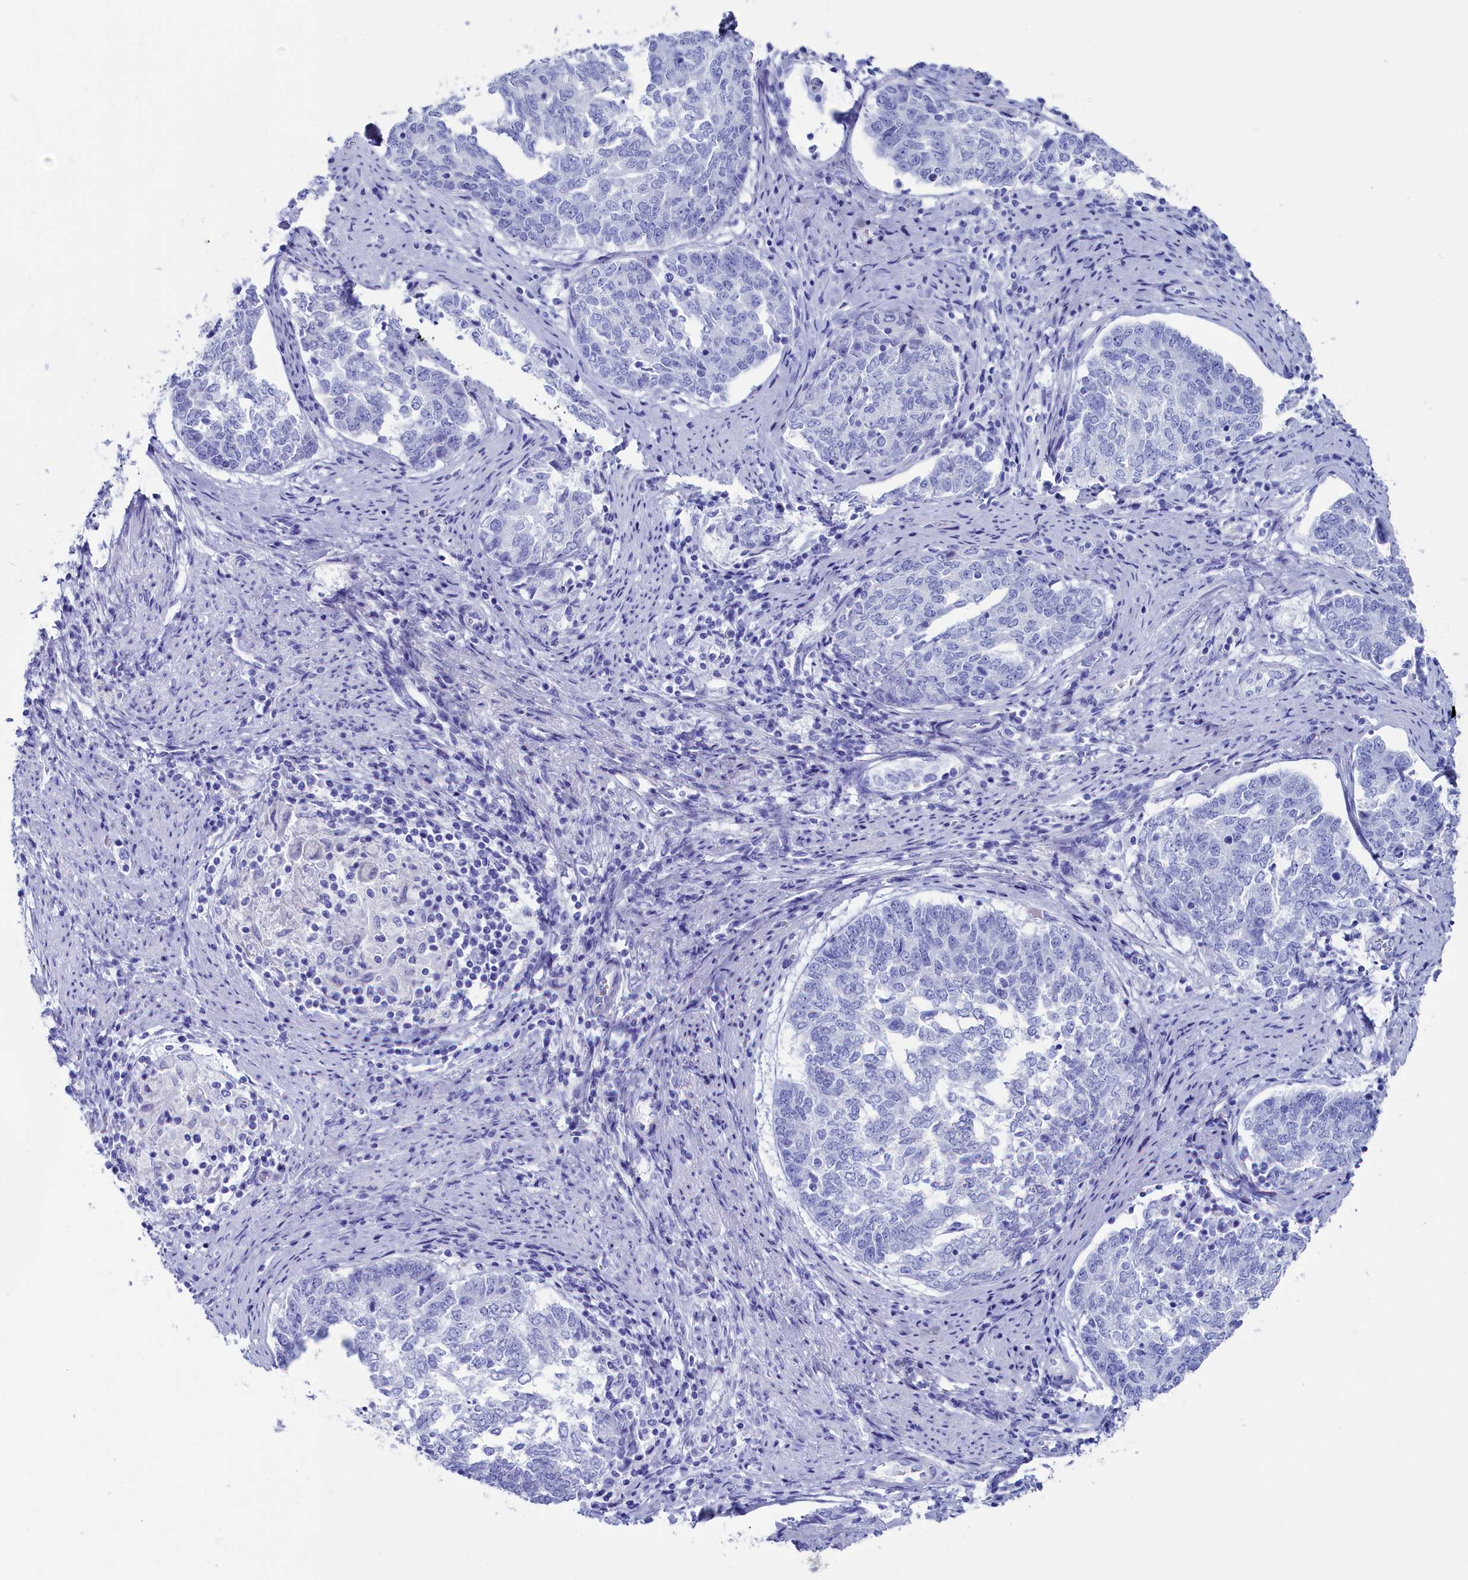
{"staining": {"intensity": "negative", "quantity": "none", "location": "none"}, "tissue": "endometrial cancer", "cell_type": "Tumor cells", "image_type": "cancer", "snomed": [{"axis": "morphology", "description": "Adenocarcinoma, NOS"}, {"axis": "topography", "description": "Endometrium"}], "caption": "Protein analysis of endometrial cancer exhibits no significant staining in tumor cells. (DAB immunohistochemistry (IHC) with hematoxylin counter stain).", "gene": "ANKRD29", "patient": {"sex": "female", "age": 80}}